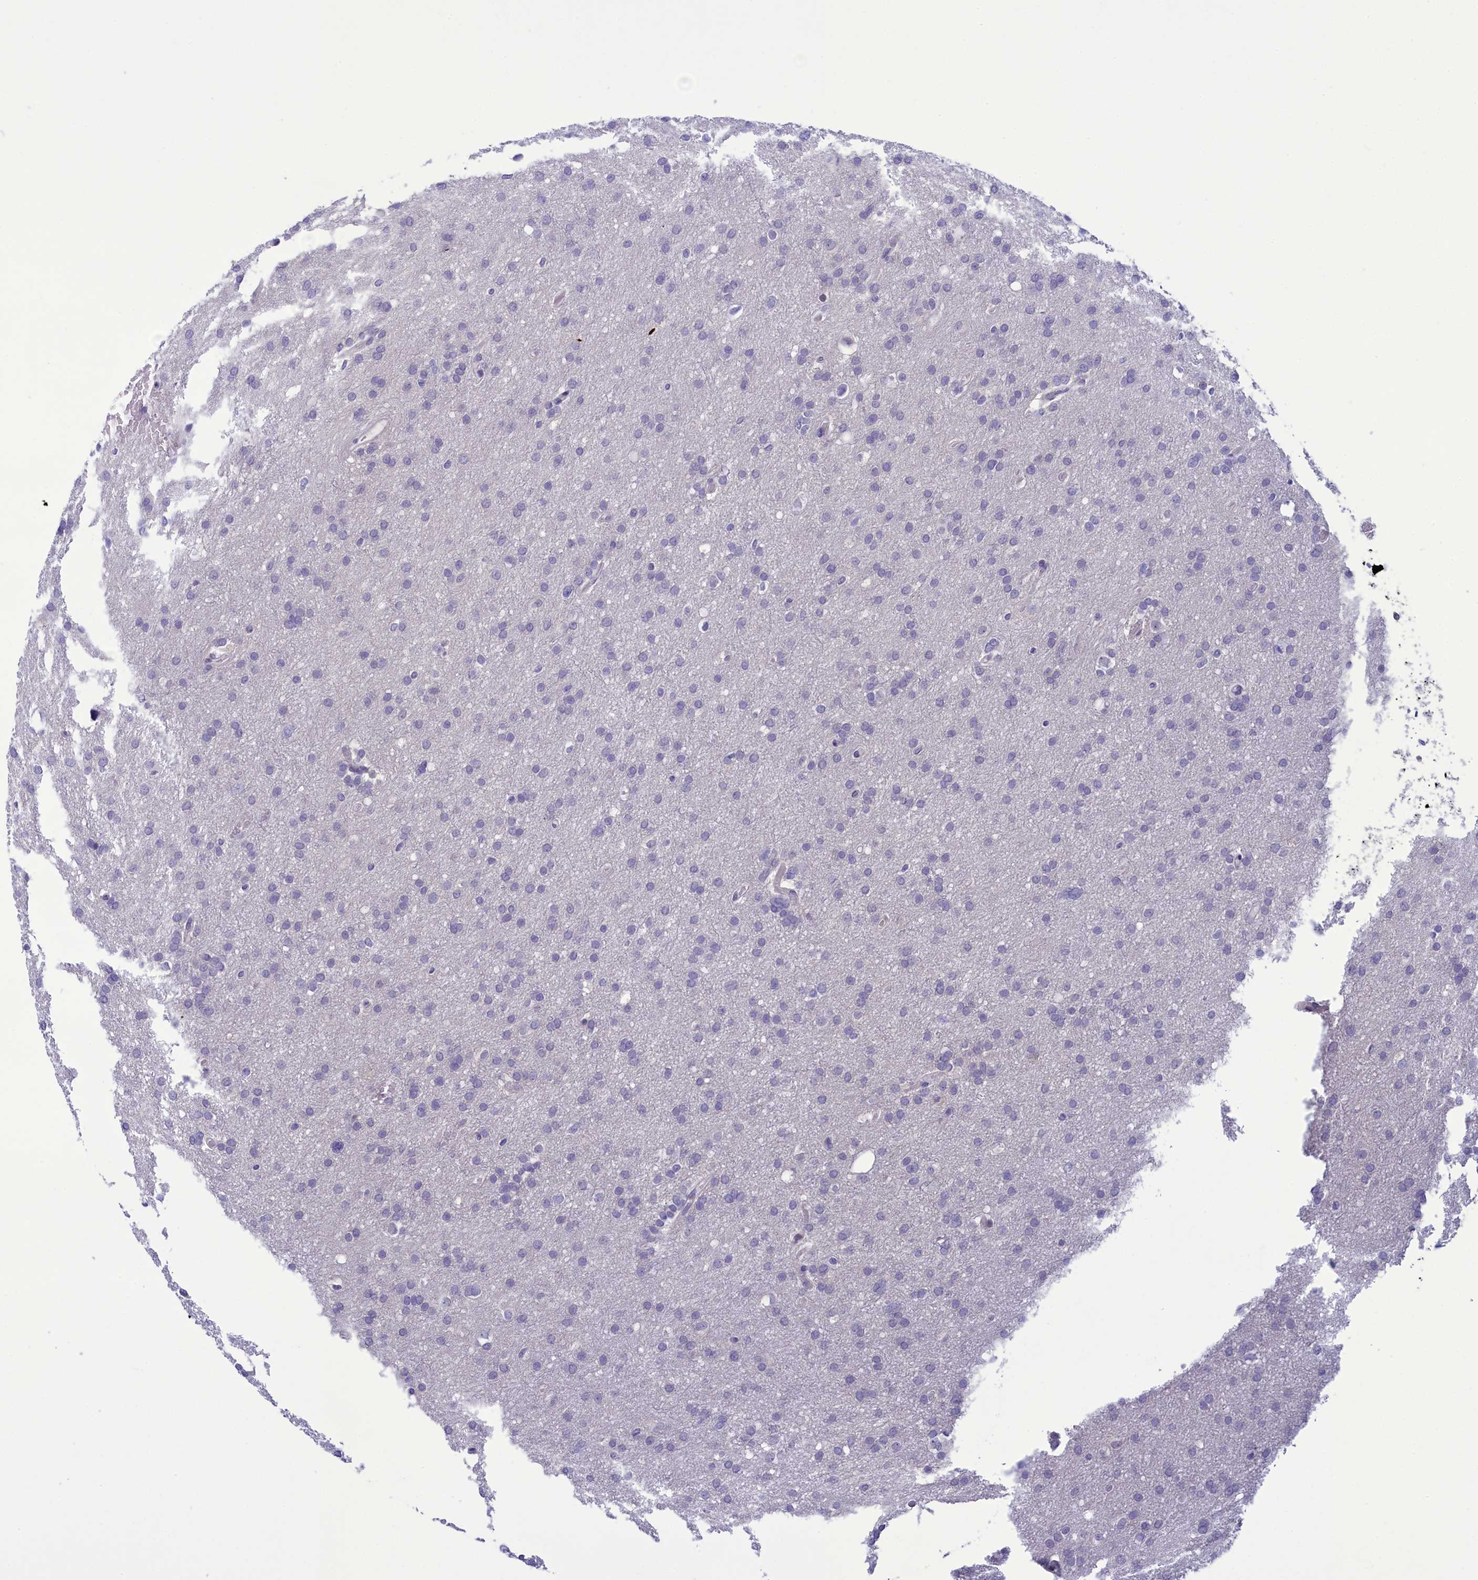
{"staining": {"intensity": "negative", "quantity": "none", "location": "none"}, "tissue": "glioma", "cell_type": "Tumor cells", "image_type": "cancer", "snomed": [{"axis": "morphology", "description": "Glioma, malignant, High grade"}, {"axis": "topography", "description": "Cerebral cortex"}], "caption": "DAB immunohistochemical staining of glioma shows no significant positivity in tumor cells.", "gene": "CORO2A", "patient": {"sex": "female", "age": 36}}